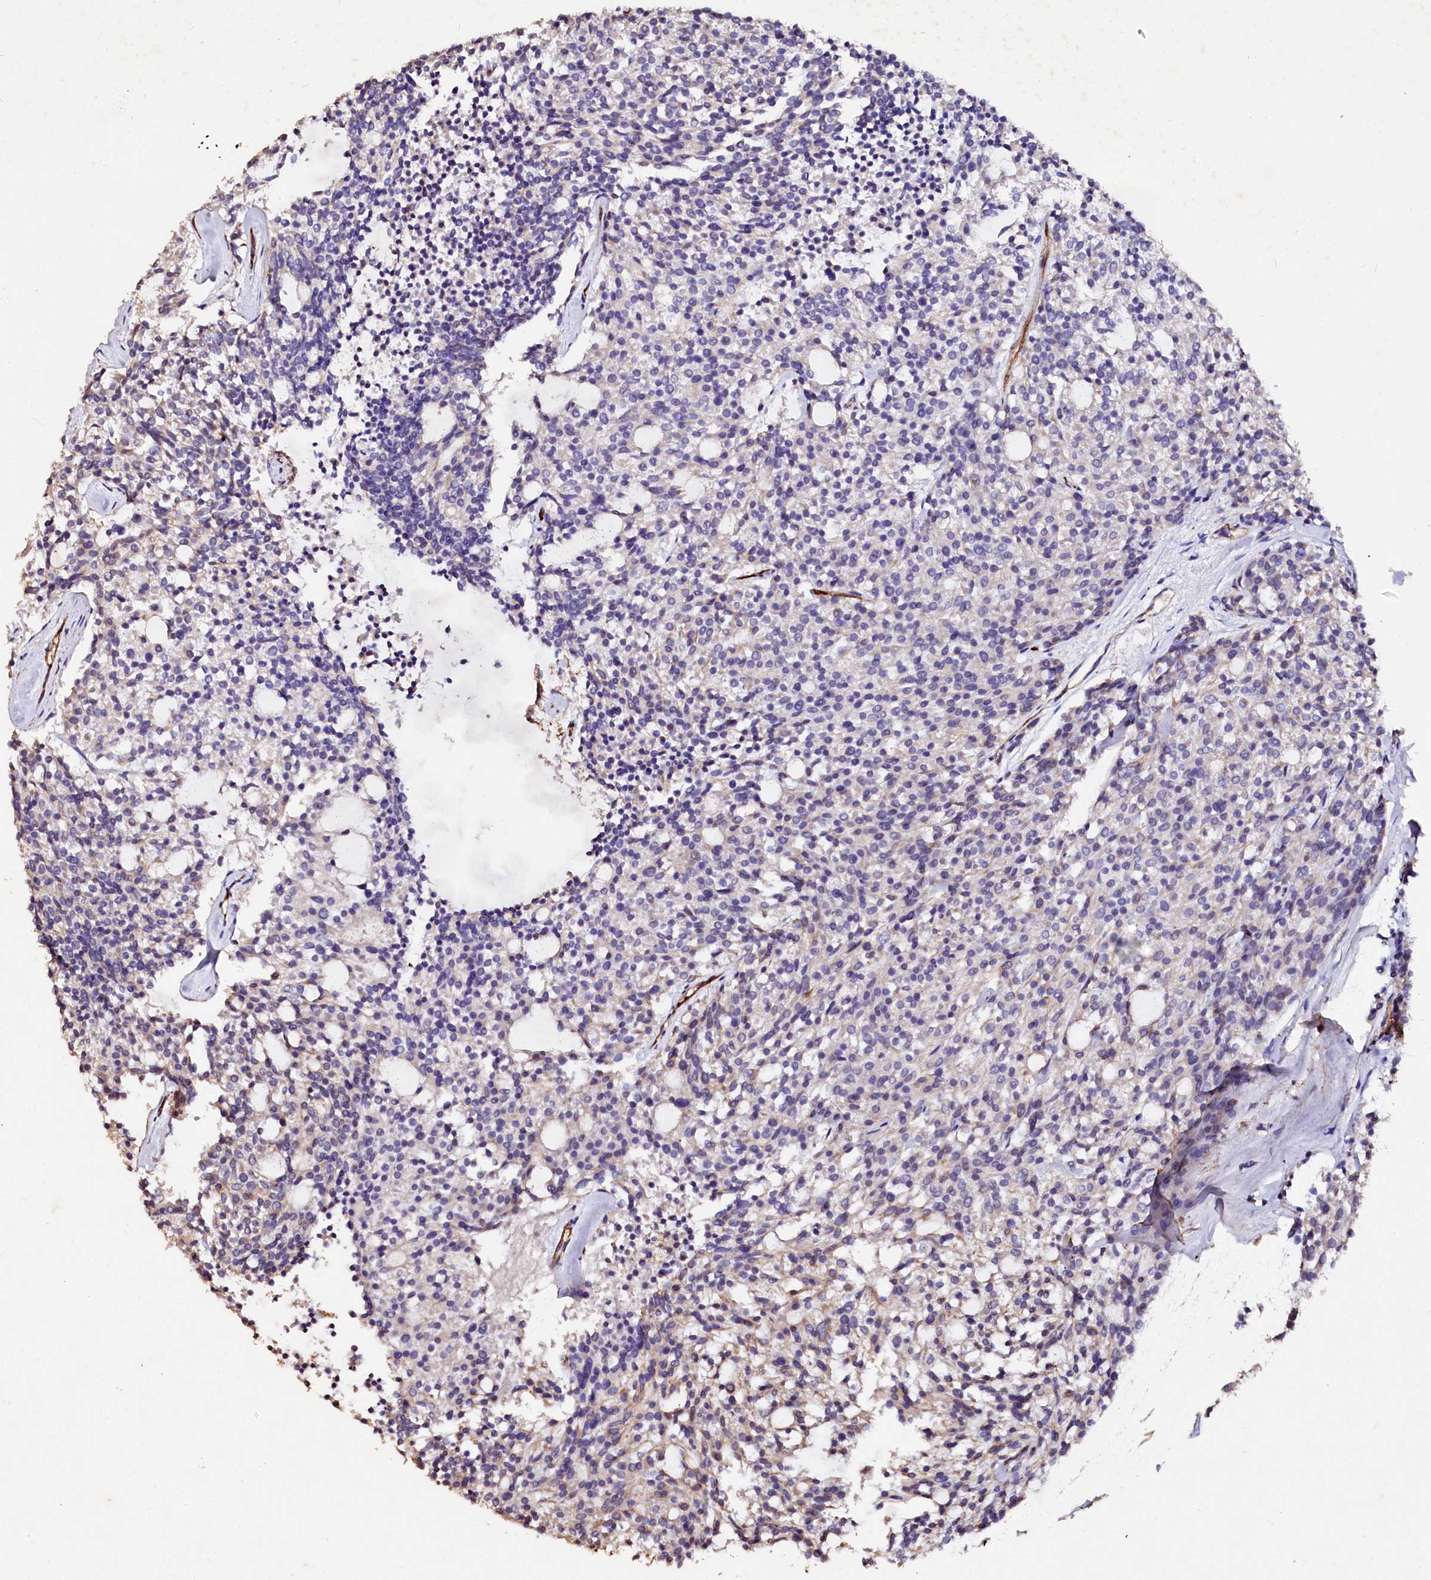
{"staining": {"intensity": "negative", "quantity": "none", "location": "none"}, "tissue": "carcinoid", "cell_type": "Tumor cells", "image_type": "cancer", "snomed": [{"axis": "morphology", "description": "Carcinoid, malignant, NOS"}, {"axis": "topography", "description": "Pancreas"}], "caption": "Immunohistochemistry histopathology image of malignant carcinoid stained for a protein (brown), which shows no positivity in tumor cells. (Immunohistochemistry (ihc), brightfield microscopy, high magnification).", "gene": "VPS36", "patient": {"sex": "female", "age": 54}}